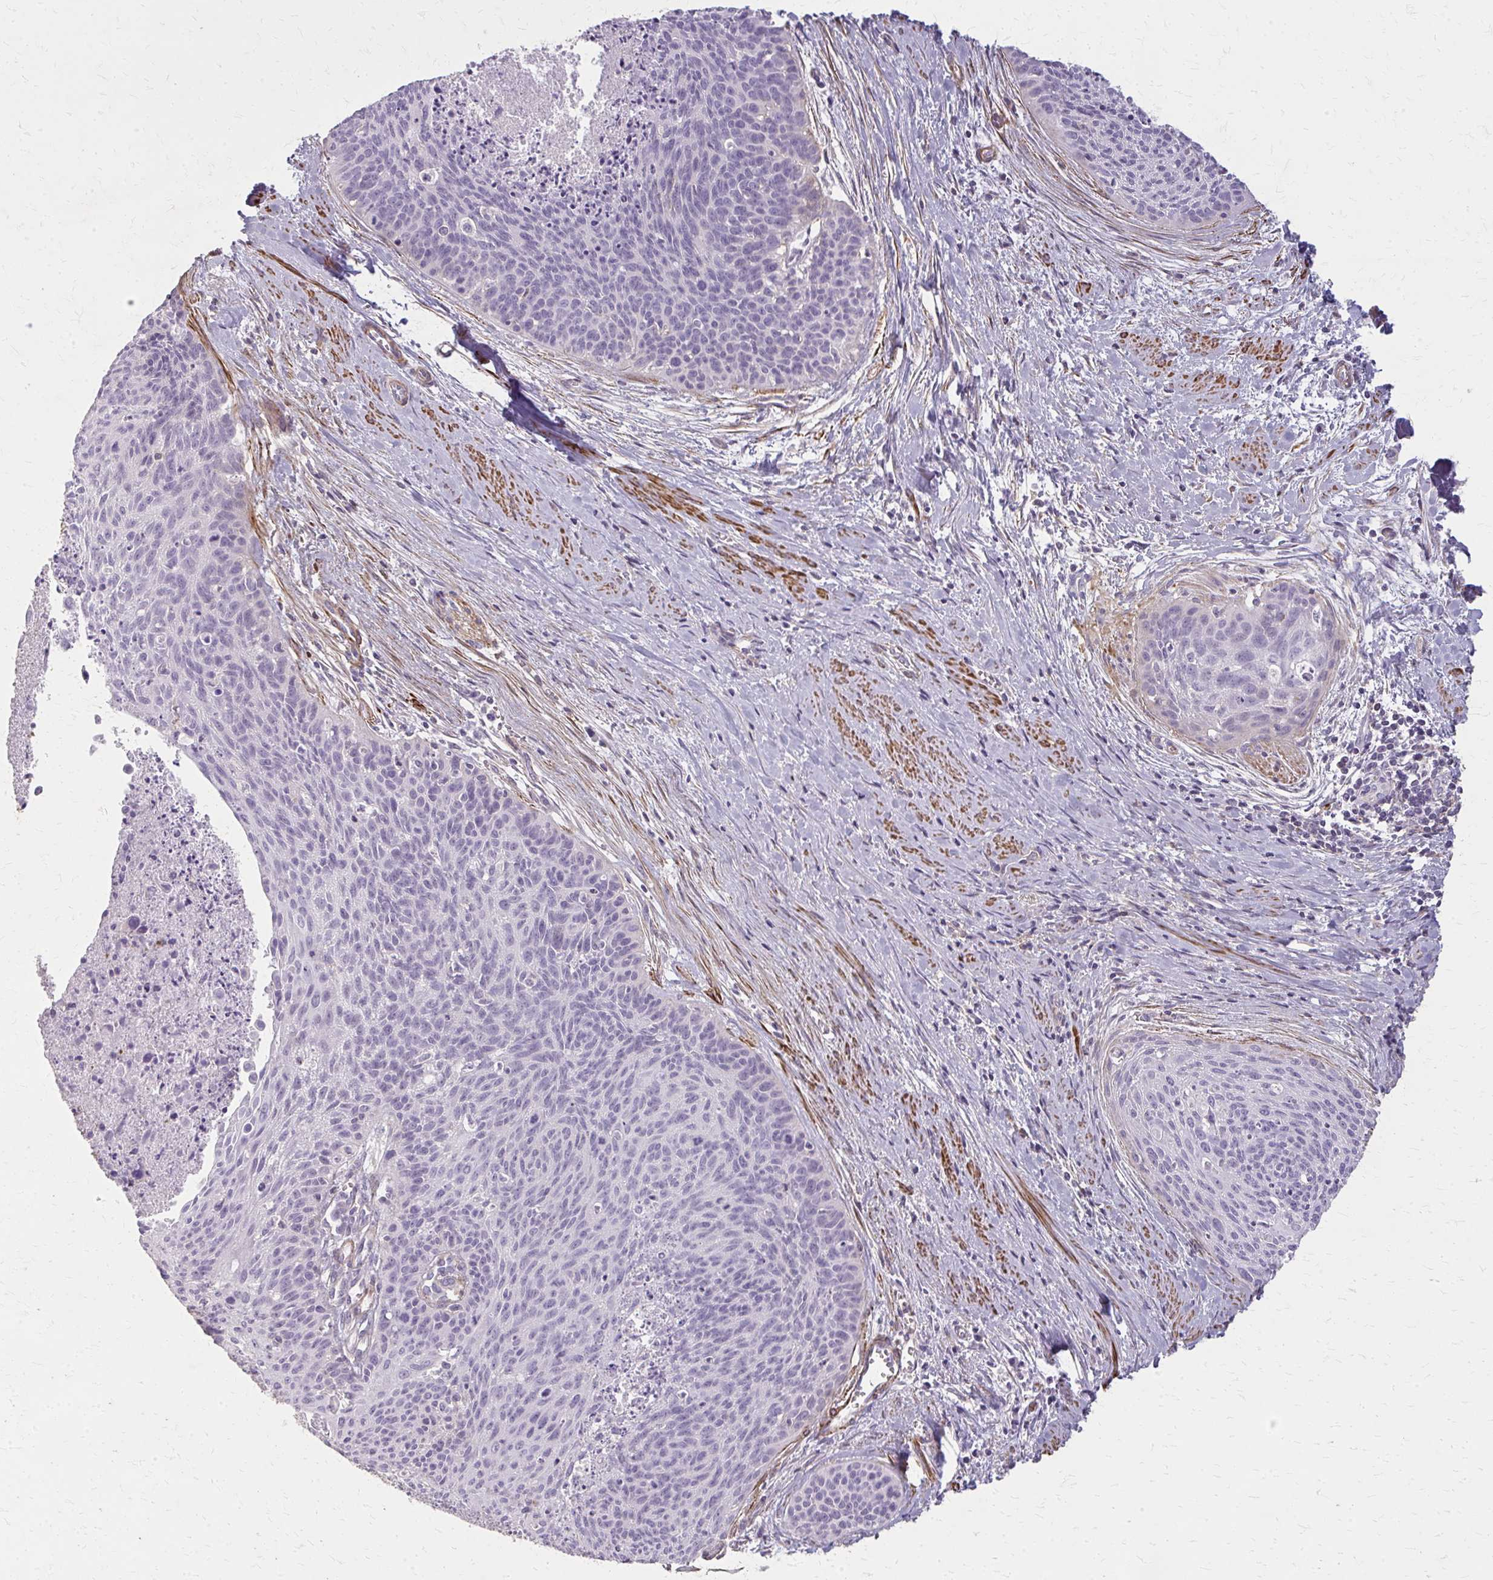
{"staining": {"intensity": "negative", "quantity": "none", "location": "none"}, "tissue": "cervical cancer", "cell_type": "Tumor cells", "image_type": "cancer", "snomed": [{"axis": "morphology", "description": "Squamous cell carcinoma, NOS"}, {"axis": "topography", "description": "Cervix"}], "caption": "Immunohistochemistry (IHC) histopathology image of neoplastic tissue: cervical squamous cell carcinoma stained with DAB displays no significant protein positivity in tumor cells.", "gene": "TENM4", "patient": {"sex": "female", "age": 55}}